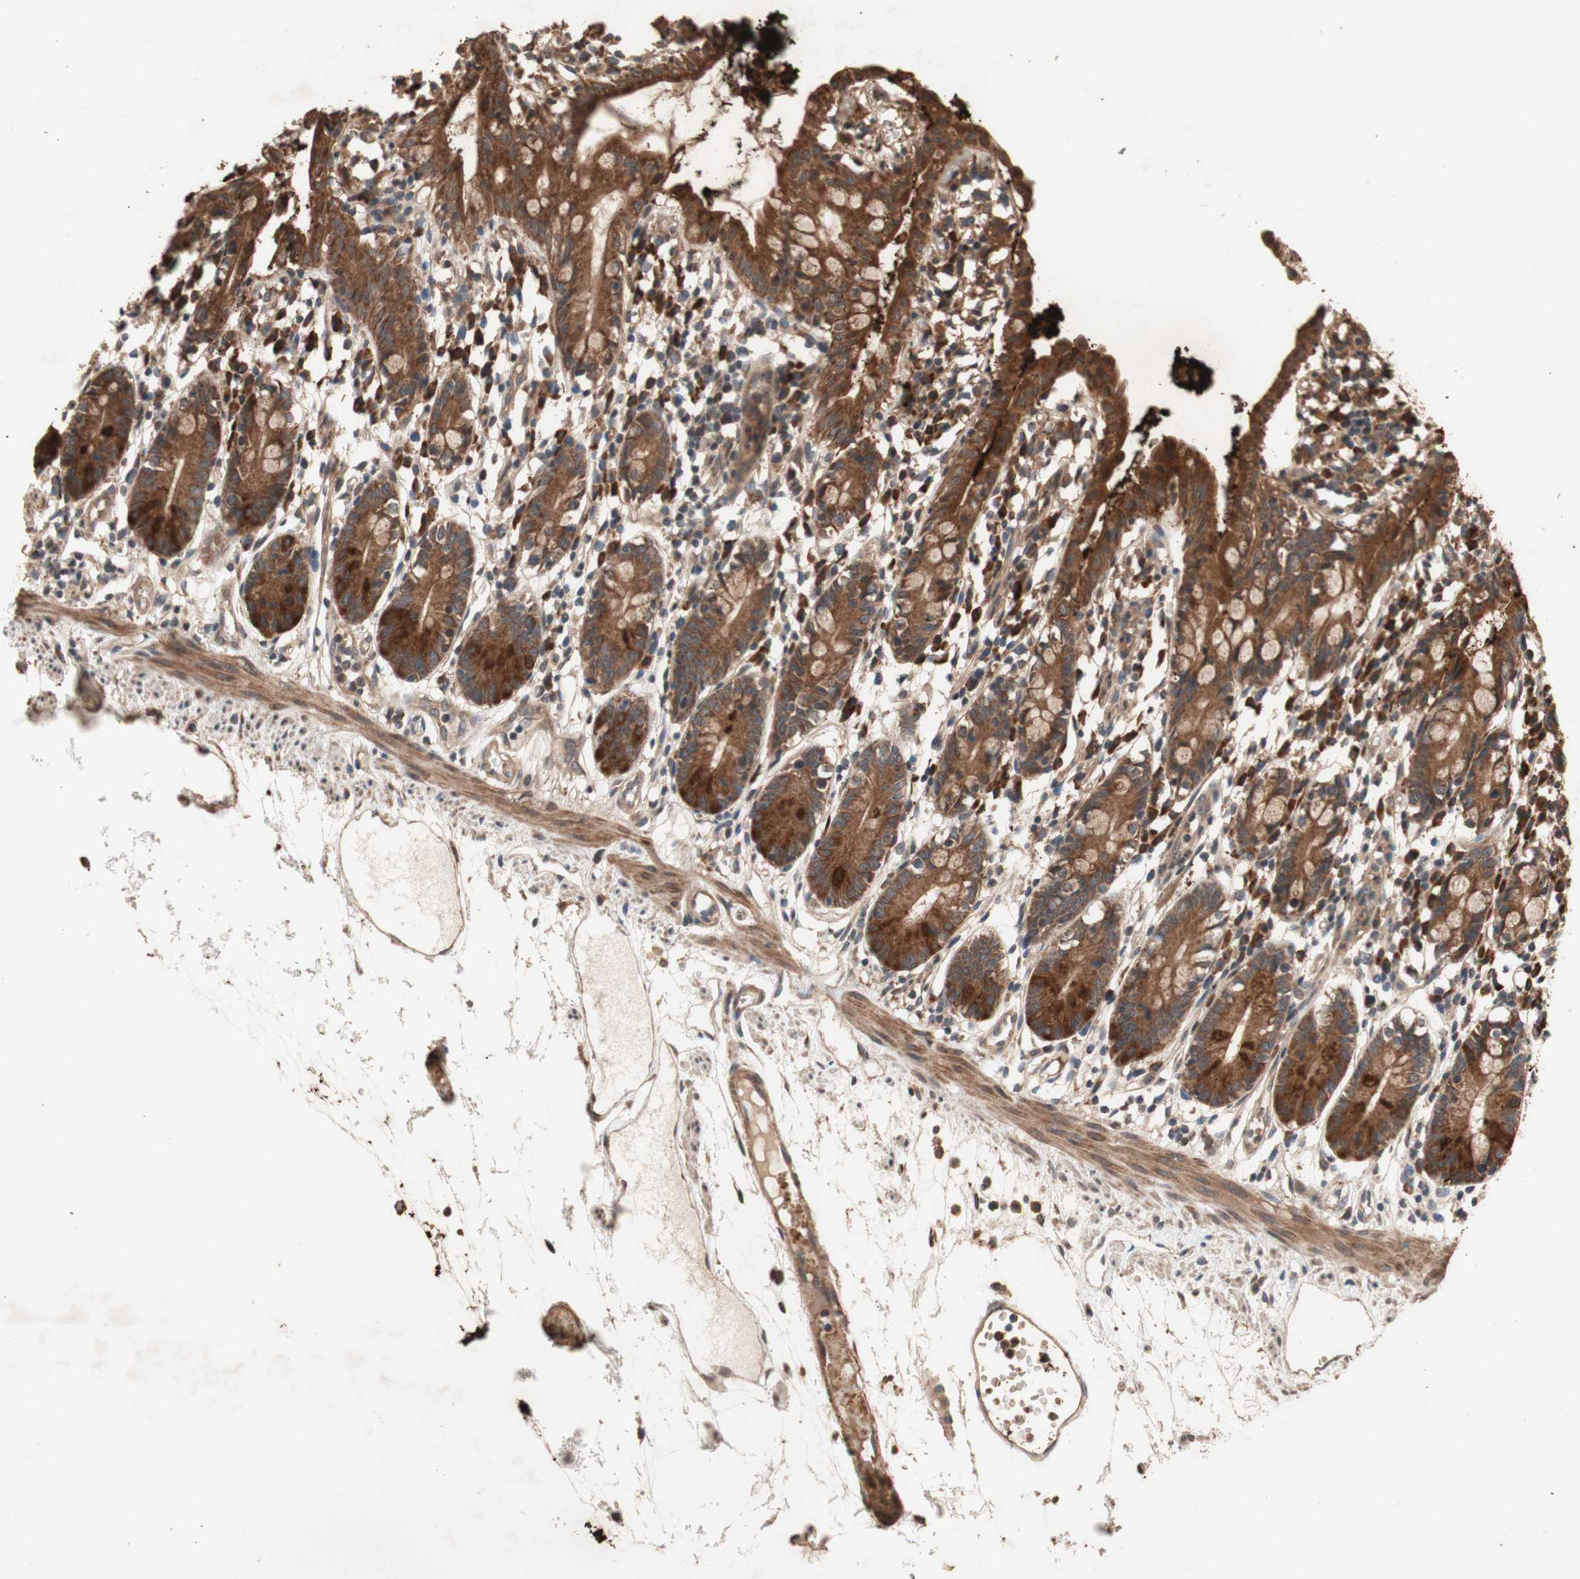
{"staining": {"intensity": "strong", "quantity": ">75%", "location": "cytoplasmic/membranous"}, "tissue": "small intestine", "cell_type": "Glandular cells", "image_type": "normal", "snomed": [{"axis": "morphology", "description": "Normal tissue, NOS"}, {"axis": "morphology", "description": "Cystadenocarcinoma, serous, Metastatic site"}, {"axis": "topography", "description": "Small intestine"}], "caption": "Small intestine stained with a brown dye shows strong cytoplasmic/membranous positive expression in about >75% of glandular cells.", "gene": "DDOST", "patient": {"sex": "female", "age": 61}}